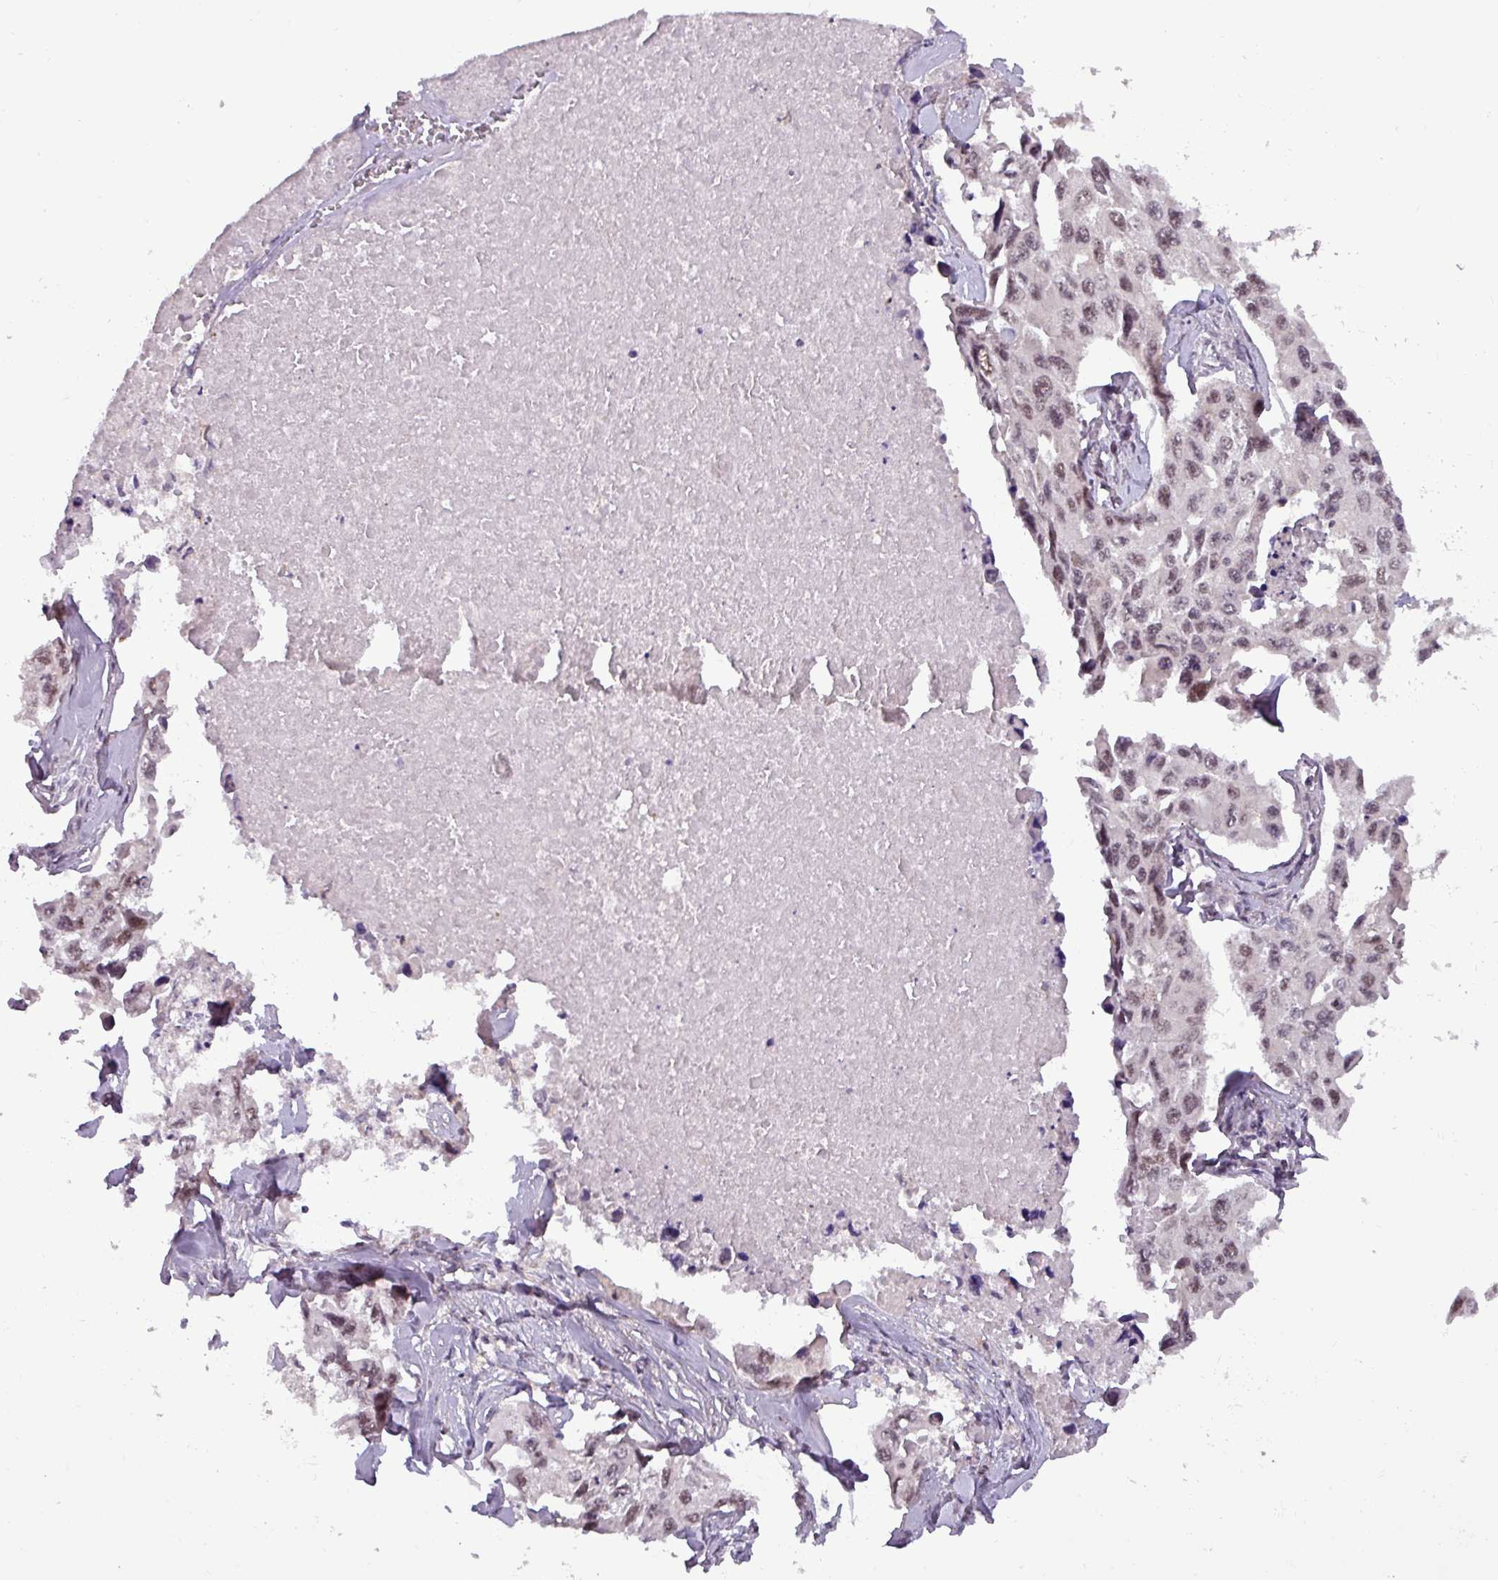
{"staining": {"intensity": "moderate", "quantity": ">75%", "location": "nuclear"}, "tissue": "lung cancer", "cell_type": "Tumor cells", "image_type": "cancer", "snomed": [{"axis": "morphology", "description": "Adenocarcinoma, NOS"}, {"axis": "topography", "description": "Lung"}], "caption": "There is medium levels of moderate nuclear positivity in tumor cells of lung adenocarcinoma, as demonstrated by immunohistochemical staining (brown color).", "gene": "NPFFR1", "patient": {"sex": "male", "age": 64}}